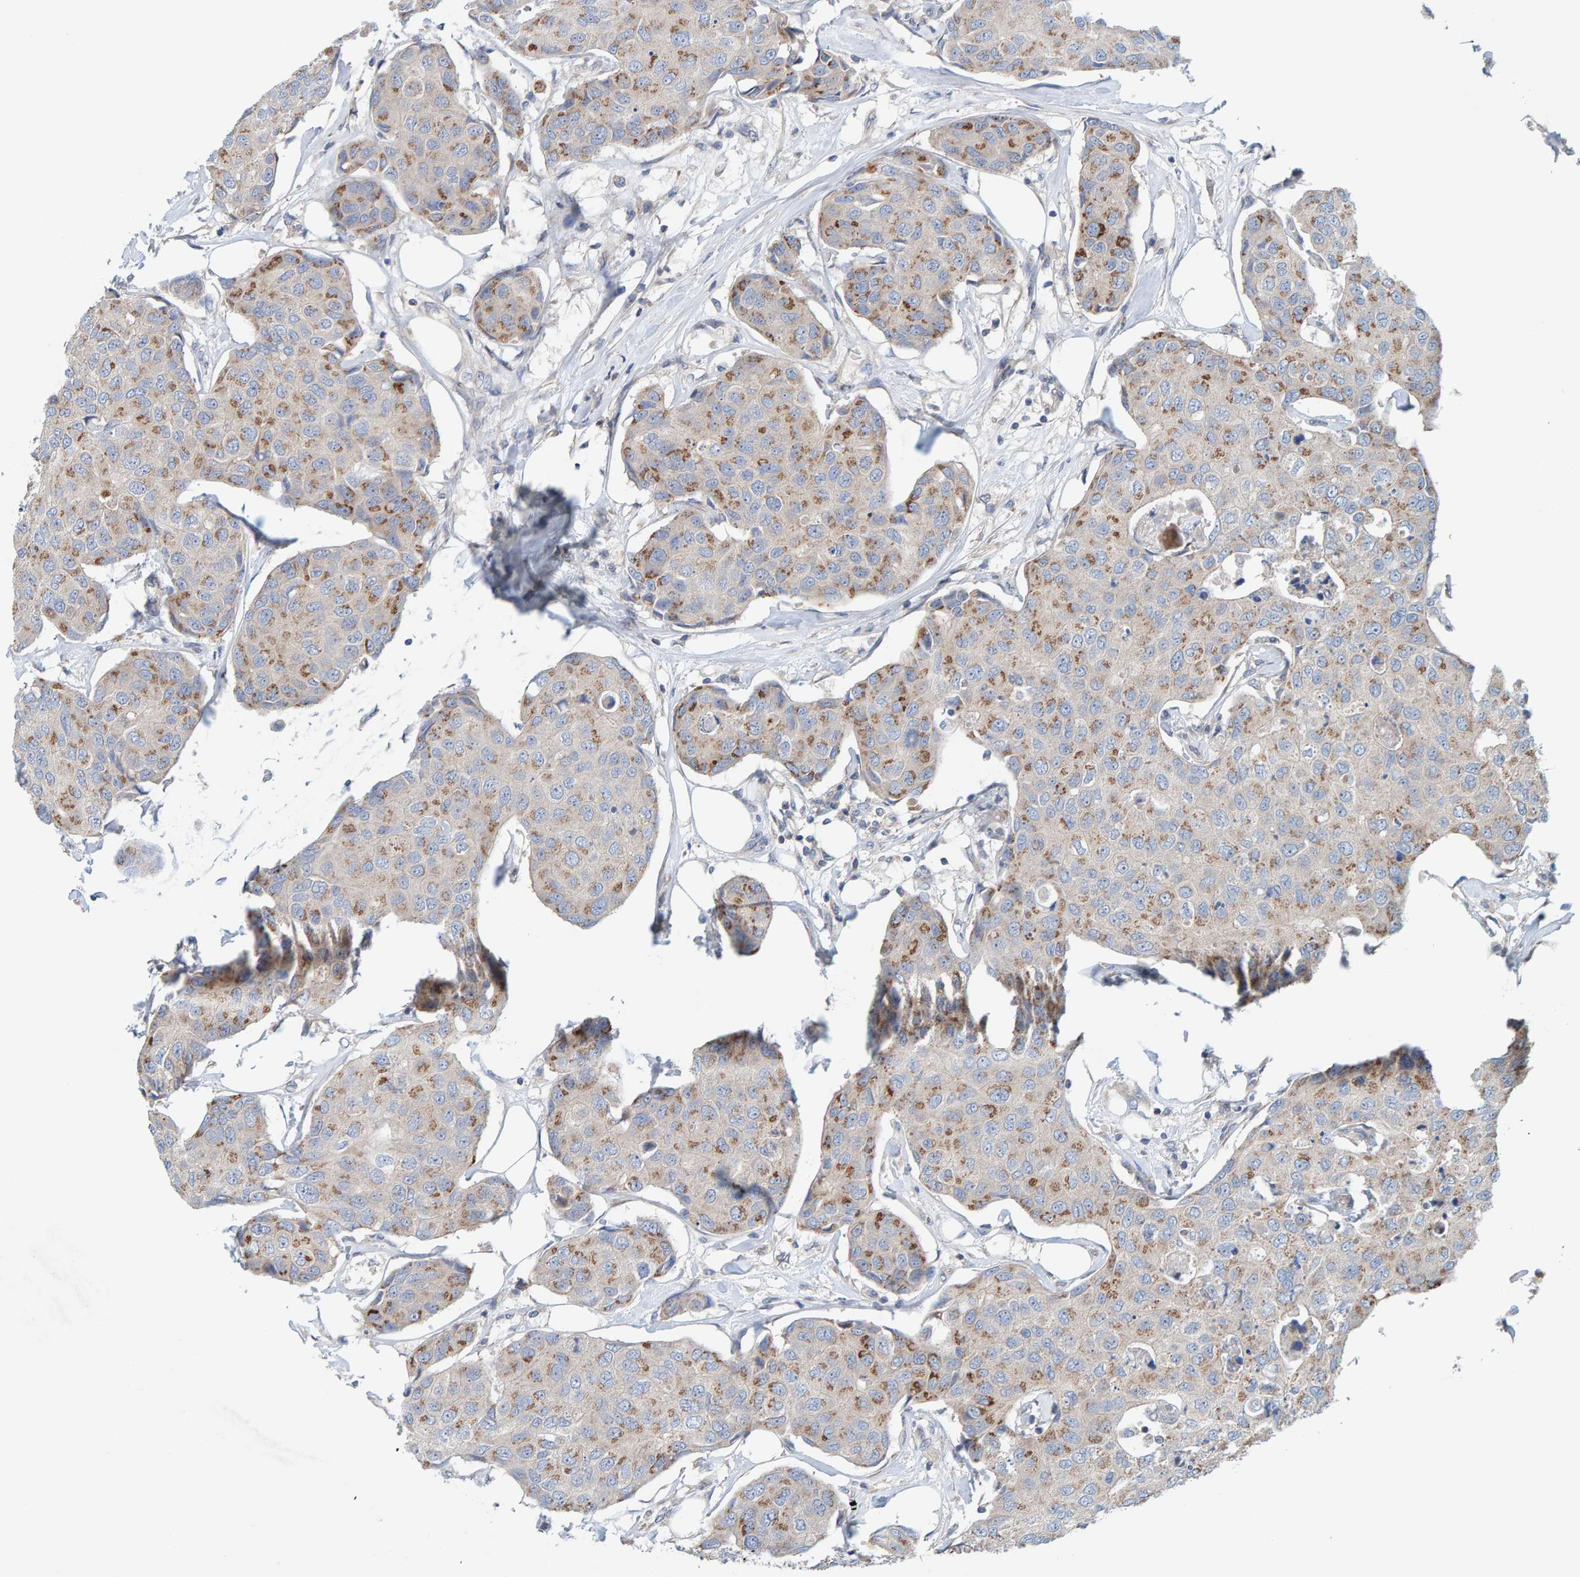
{"staining": {"intensity": "moderate", "quantity": "25%-75%", "location": "cytoplasmic/membranous"}, "tissue": "breast cancer", "cell_type": "Tumor cells", "image_type": "cancer", "snomed": [{"axis": "morphology", "description": "Duct carcinoma"}, {"axis": "topography", "description": "Breast"}], "caption": "Breast cancer (infiltrating ductal carcinoma) stained with IHC exhibits moderate cytoplasmic/membranous positivity in approximately 25%-75% of tumor cells.", "gene": "CCM2", "patient": {"sex": "female", "age": 80}}